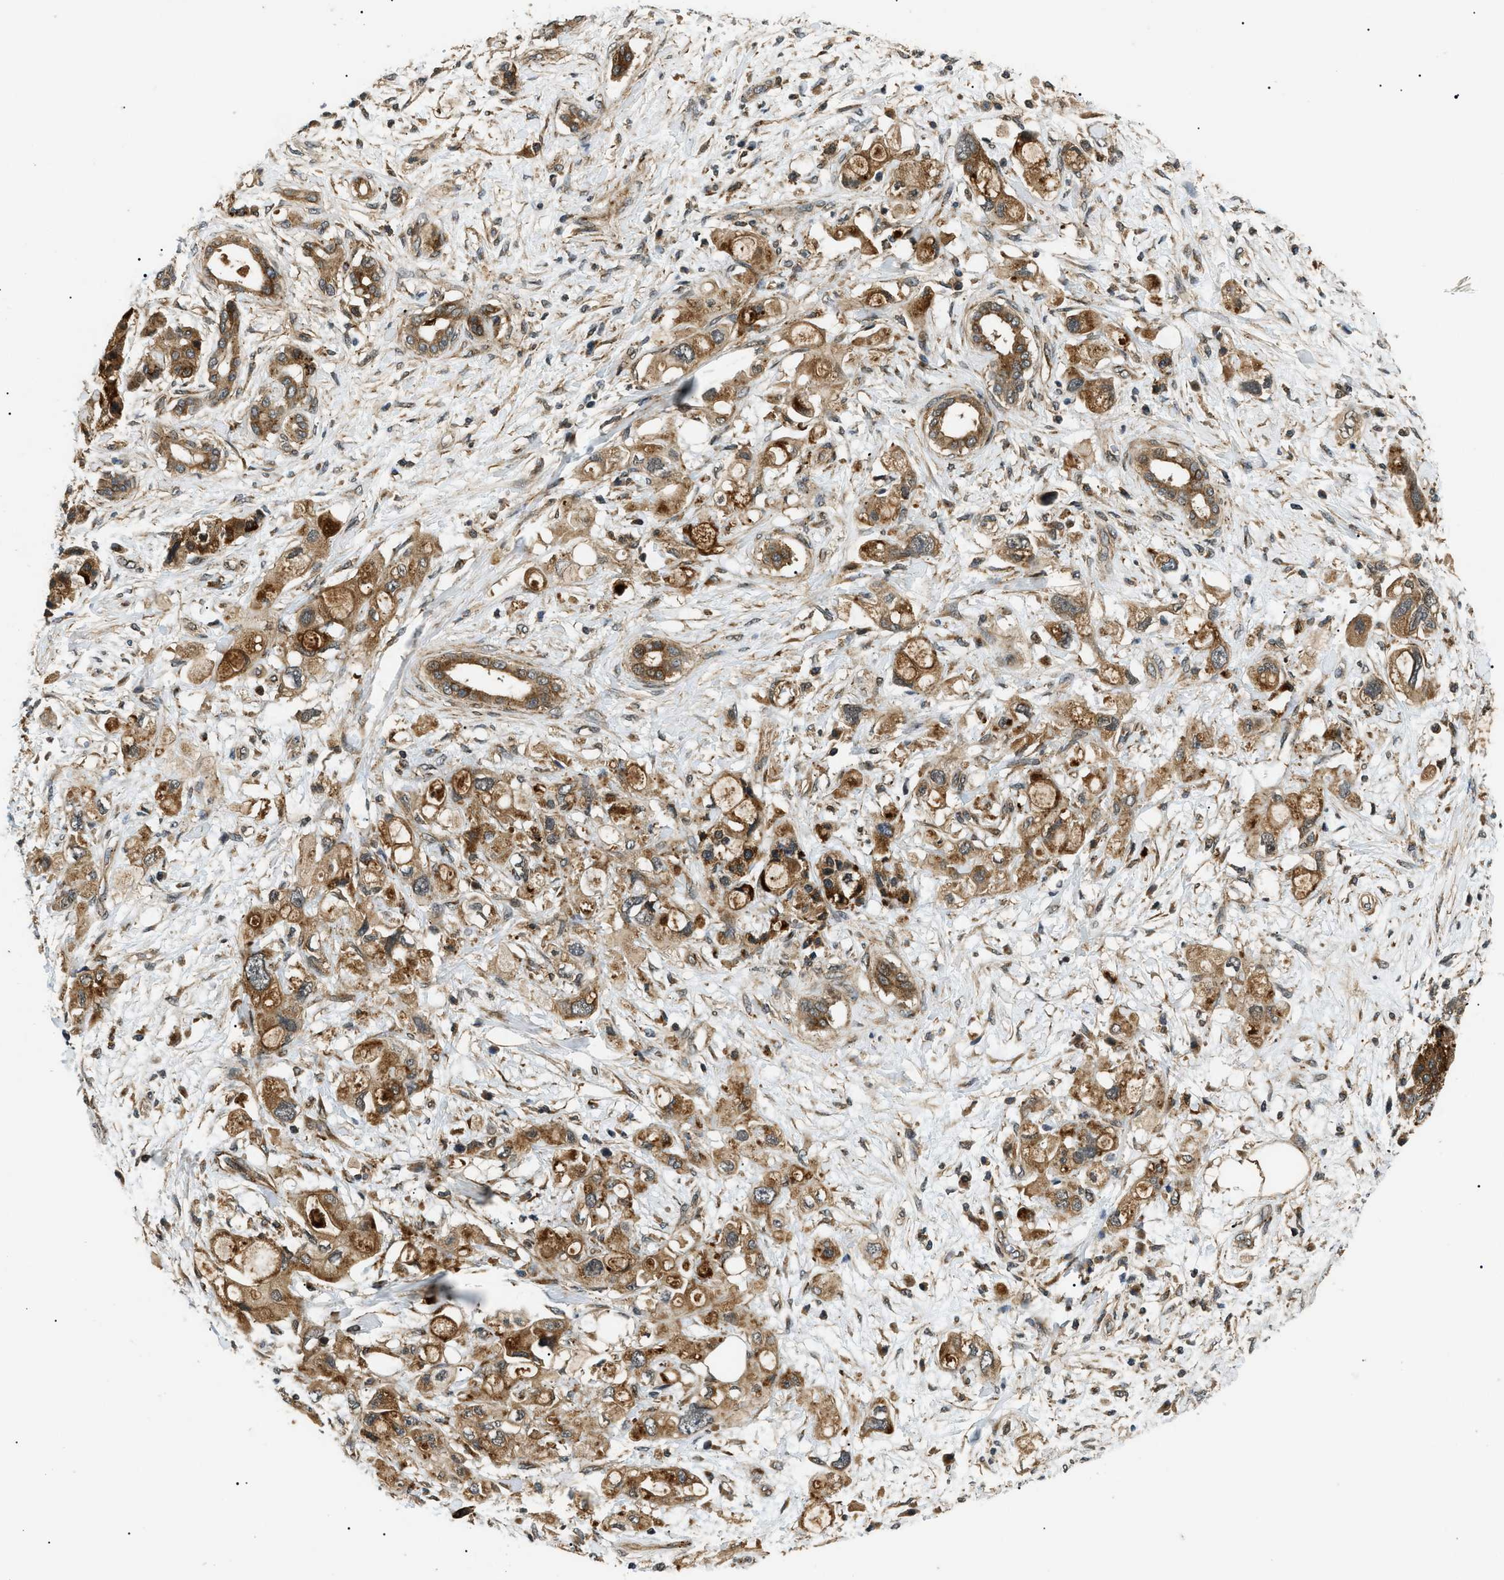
{"staining": {"intensity": "moderate", "quantity": ">75%", "location": "cytoplasmic/membranous"}, "tissue": "pancreatic cancer", "cell_type": "Tumor cells", "image_type": "cancer", "snomed": [{"axis": "morphology", "description": "Adenocarcinoma, NOS"}, {"axis": "topography", "description": "Pancreas"}], "caption": "Immunohistochemistry (IHC) staining of pancreatic cancer, which exhibits medium levels of moderate cytoplasmic/membranous positivity in approximately >75% of tumor cells indicating moderate cytoplasmic/membranous protein staining. The staining was performed using DAB (brown) for protein detection and nuclei were counterstained in hematoxylin (blue).", "gene": "ATP6AP1", "patient": {"sex": "female", "age": 56}}